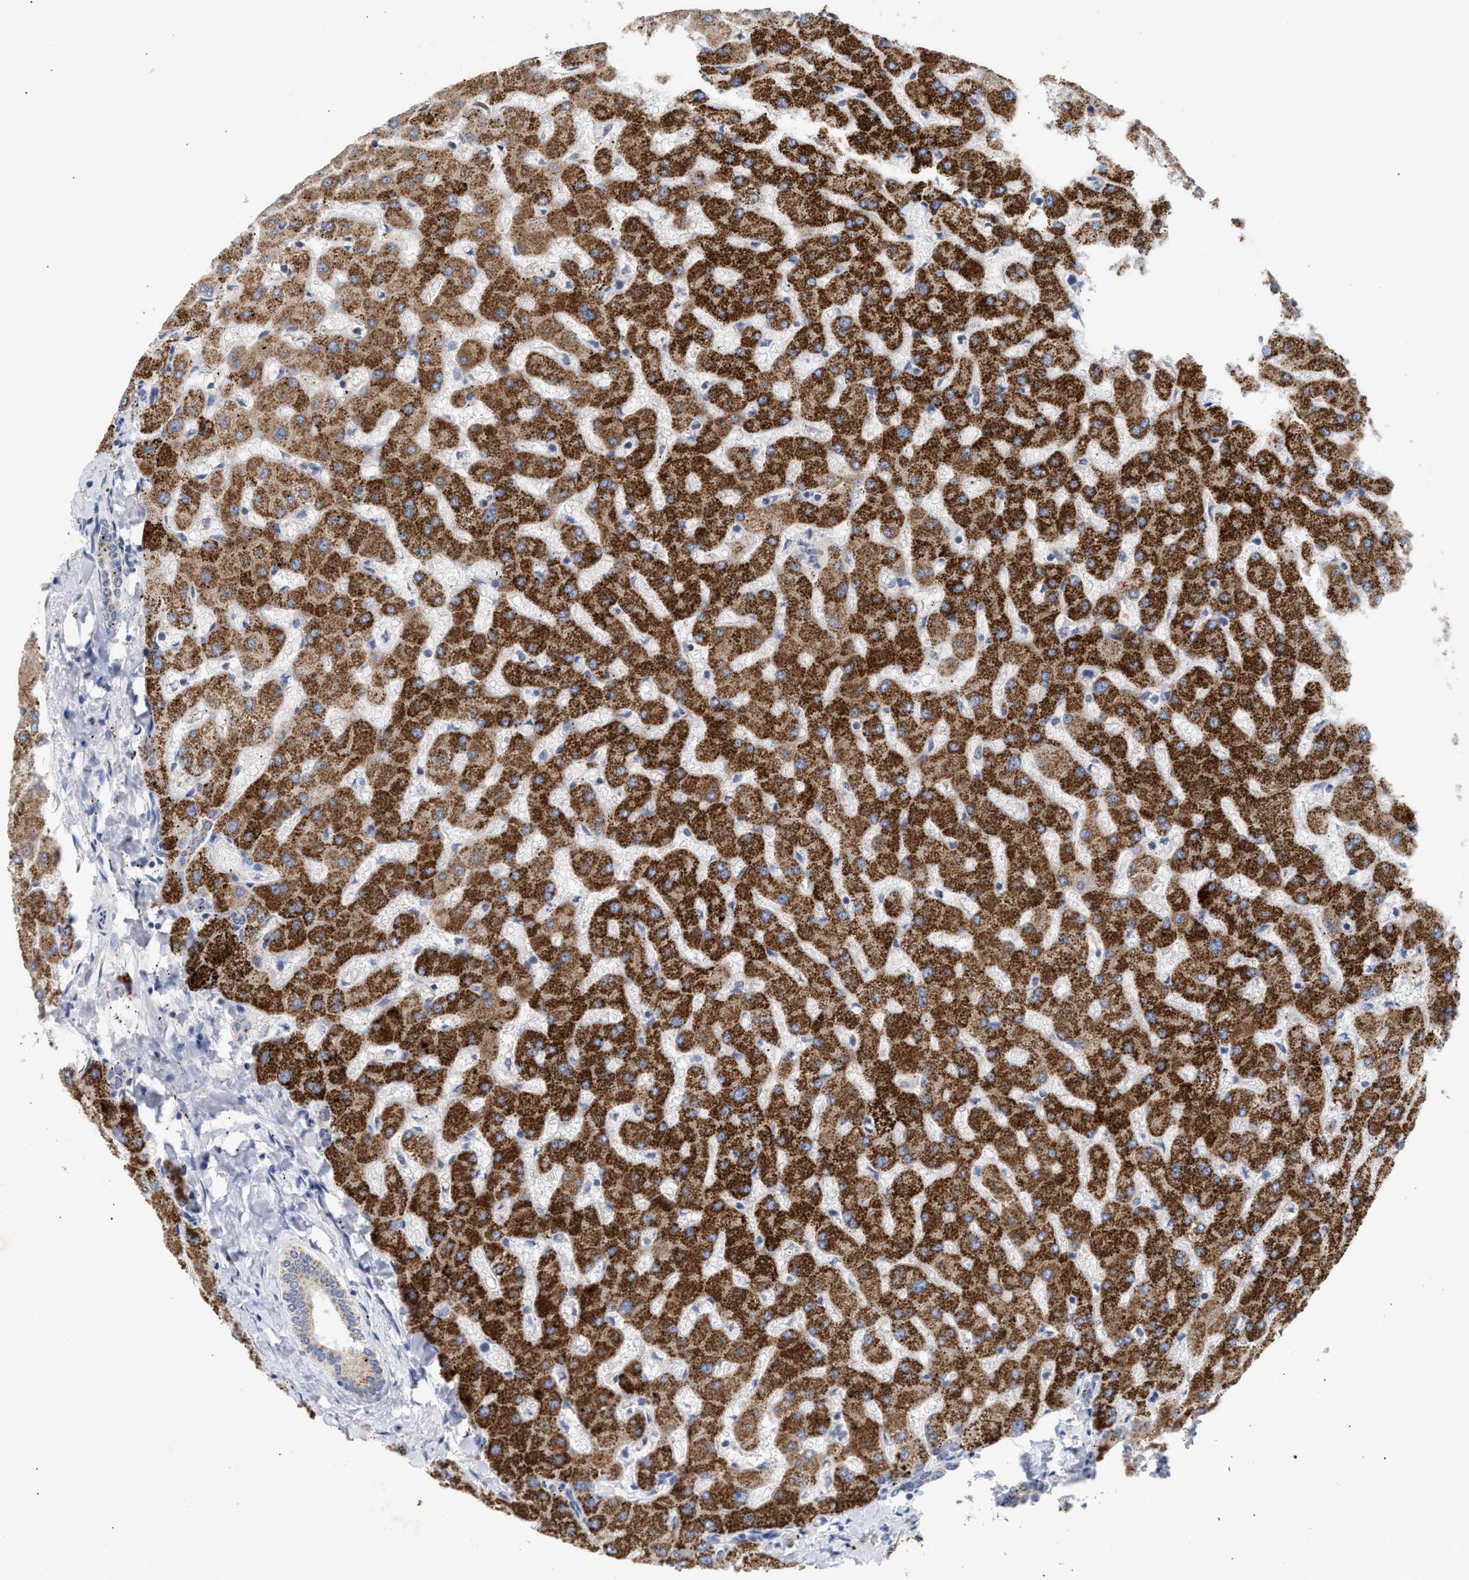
{"staining": {"intensity": "weak", "quantity": "25%-75%", "location": "cytoplasmic/membranous"}, "tissue": "liver", "cell_type": "Cholangiocytes", "image_type": "normal", "snomed": [{"axis": "morphology", "description": "Normal tissue, NOS"}, {"axis": "topography", "description": "Liver"}], "caption": "Immunohistochemistry of normal liver exhibits low levels of weak cytoplasmic/membranous staining in approximately 25%-75% of cholangiocytes. Using DAB (3,3'-diaminobenzidine) (brown) and hematoxylin (blue) stains, captured at high magnification using brightfield microscopy.", "gene": "ACOT13", "patient": {"sex": "female", "age": 63}}